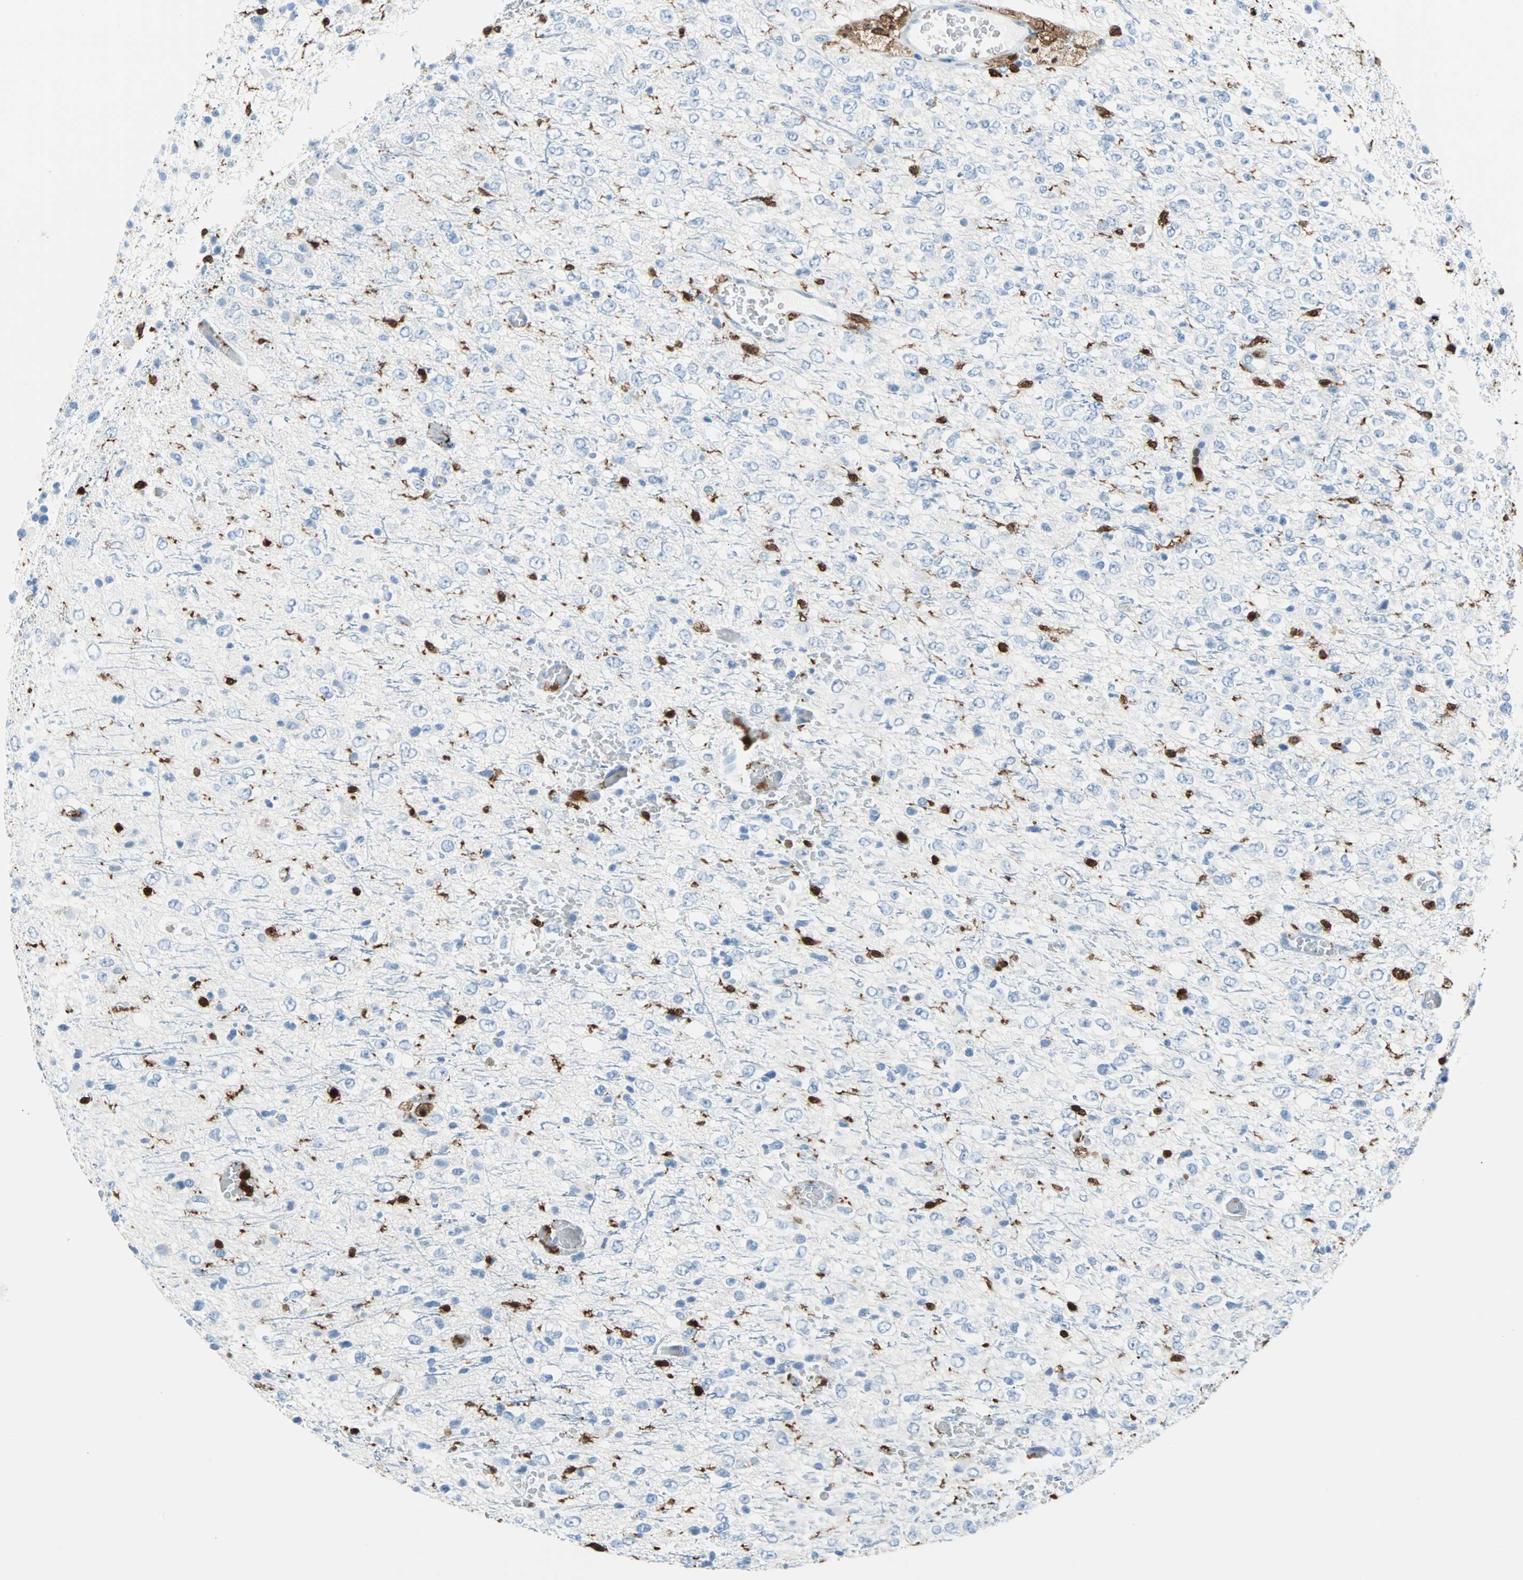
{"staining": {"intensity": "negative", "quantity": "none", "location": "none"}, "tissue": "glioma", "cell_type": "Tumor cells", "image_type": "cancer", "snomed": [{"axis": "morphology", "description": "Glioma, malignant, High grade"}, {"axis": "topography", "description": "pancreas cauda"}], "caption": "Immunohistochemistry (IHC) of glioma shows no positivity in tumor cells.", "gene": "SYK", "patient": {"sex": "male", "age": 60}}